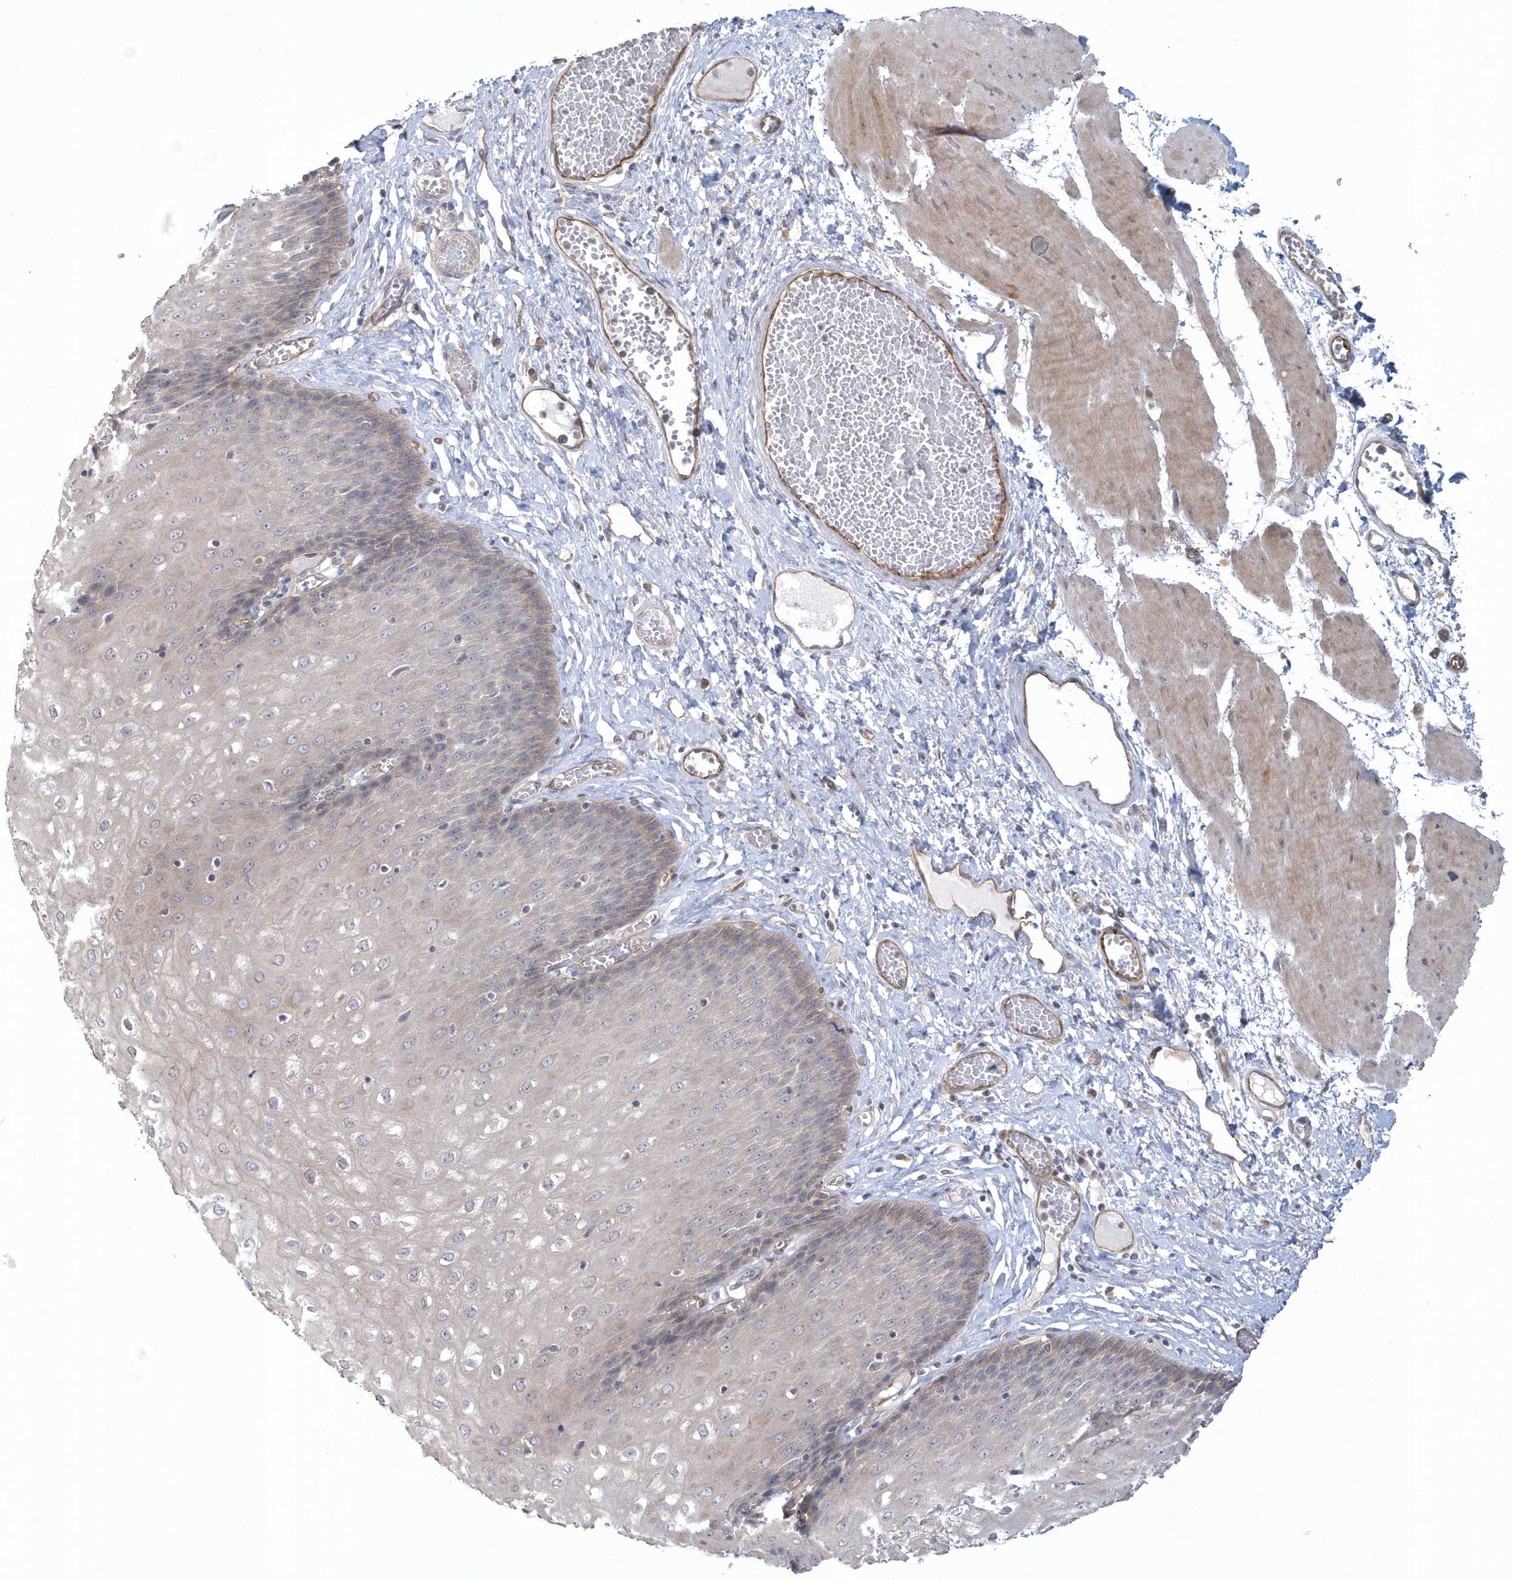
{"staining": {"intensity": "moderate", "quantity": "25%-75%", "location": "cytoplasmic/membranous"}, "tissue": "esophagus", "cell_type": "Squamous epithelial cells", "image_type": "normal", "snomed": [{"axis": "morphology", "description": "Normal tissue, NOS"}, {"axis": "topography", "description": "Esophagus"}], "caption": "Benign esophagus exhibits moderate cytoplasmic/membranous staining in approximately 25%-75% of squamous epithelial cells, visualized by immunohistochemistry. The staining was performed using DAB to visualize the protein expression in brown, while the nuclei were stained in blue with hematoxylin (Magnification: 20x).", "gene": "RAI14", "patient": {"sex": "male", "age": 60}}